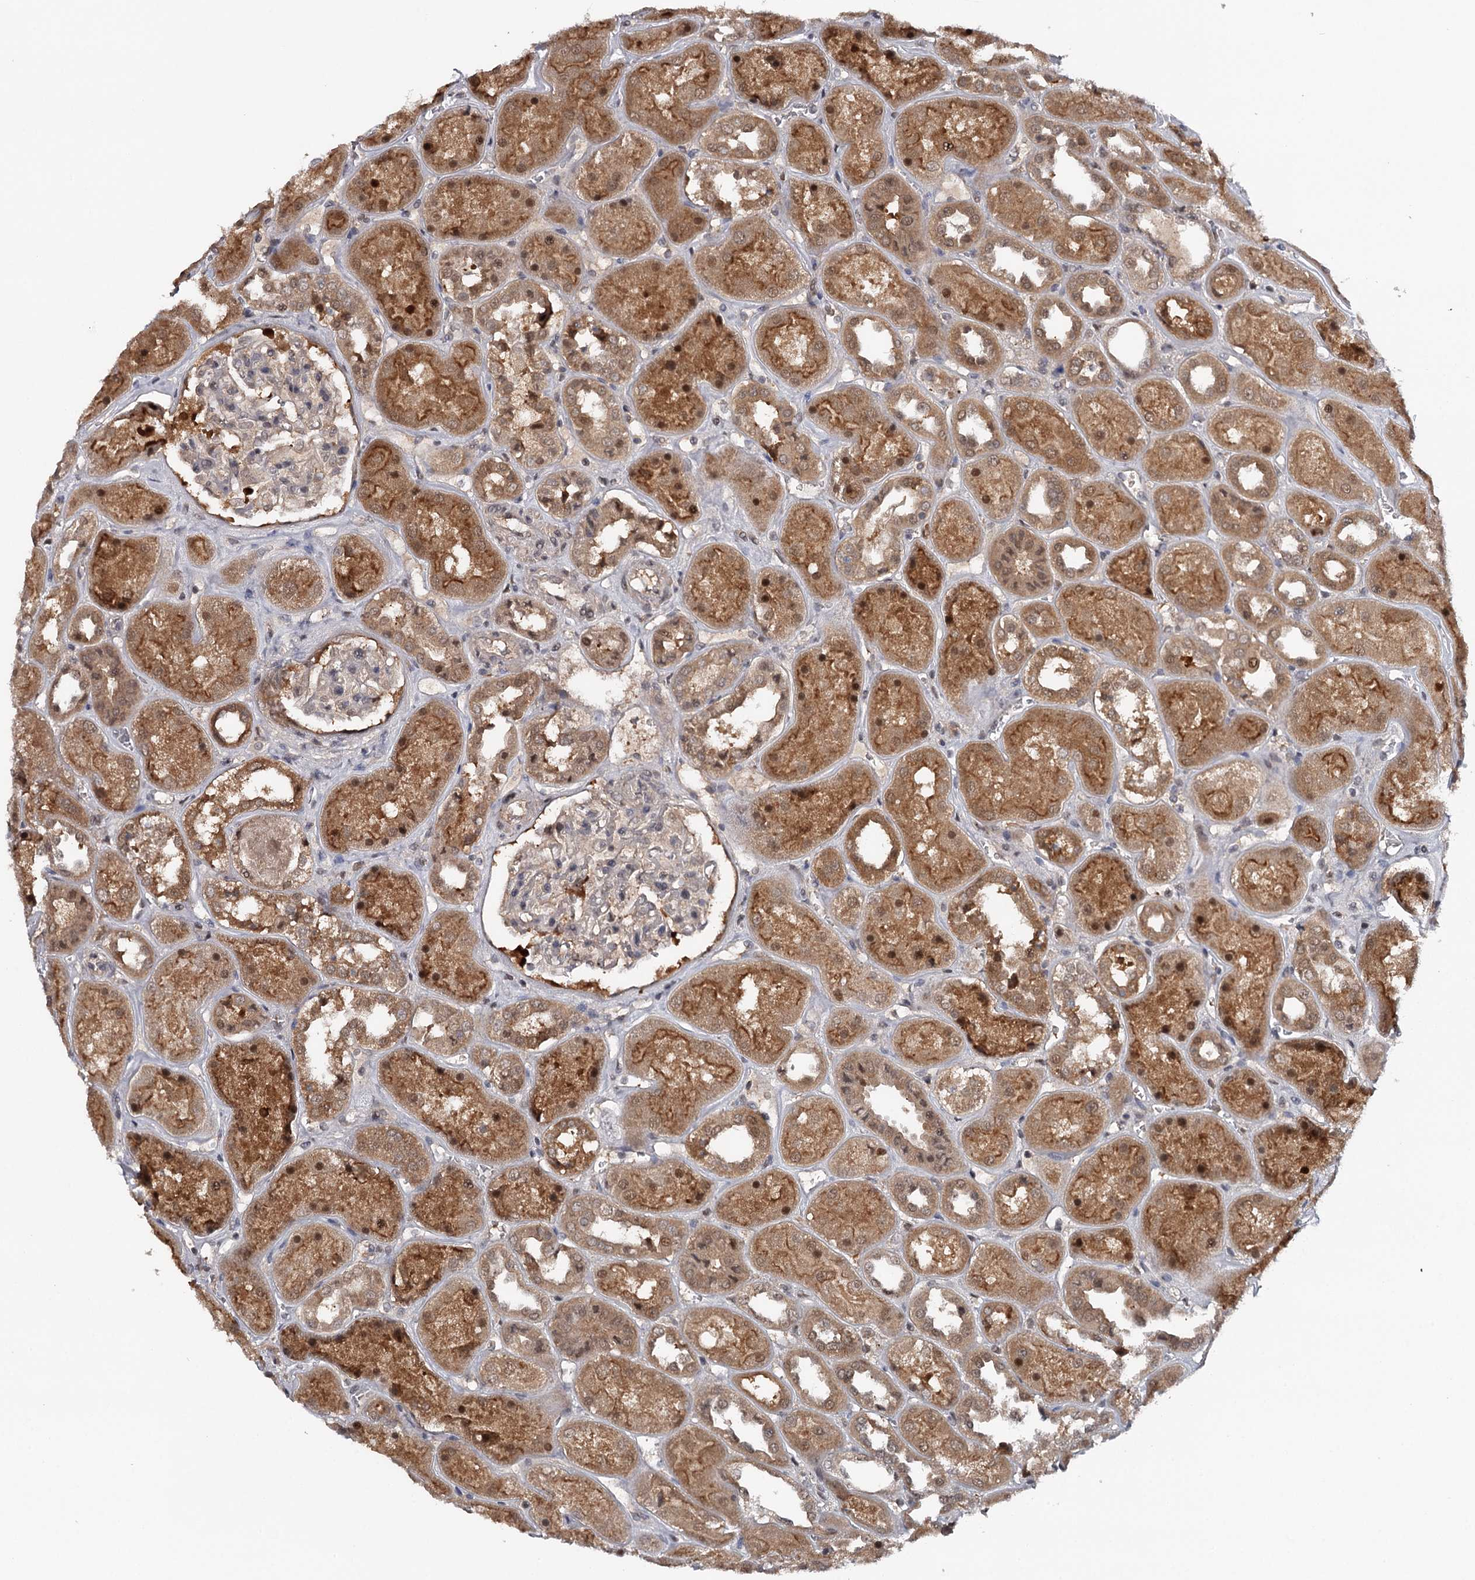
{"staining": {"intensity": "weak", "quantity": "<25%", "location": "nuclear"}, "tissue": "kidney", "cell_type": "Cells in glomeruli", "image_type": "normal", "snomed": [{"axis": "morphology", "description": "Normal tissue, NOS"}, {"axis": "topography", "description": "Kidney"}], "caption": "Cells in glomeruli are negative for brown protein staining in benign kidney. (Immunohistochemistry, brightfield microscopy, high magnification).", "gene": "GTSF1", "patient": {"sex": "male", "age": 70}}